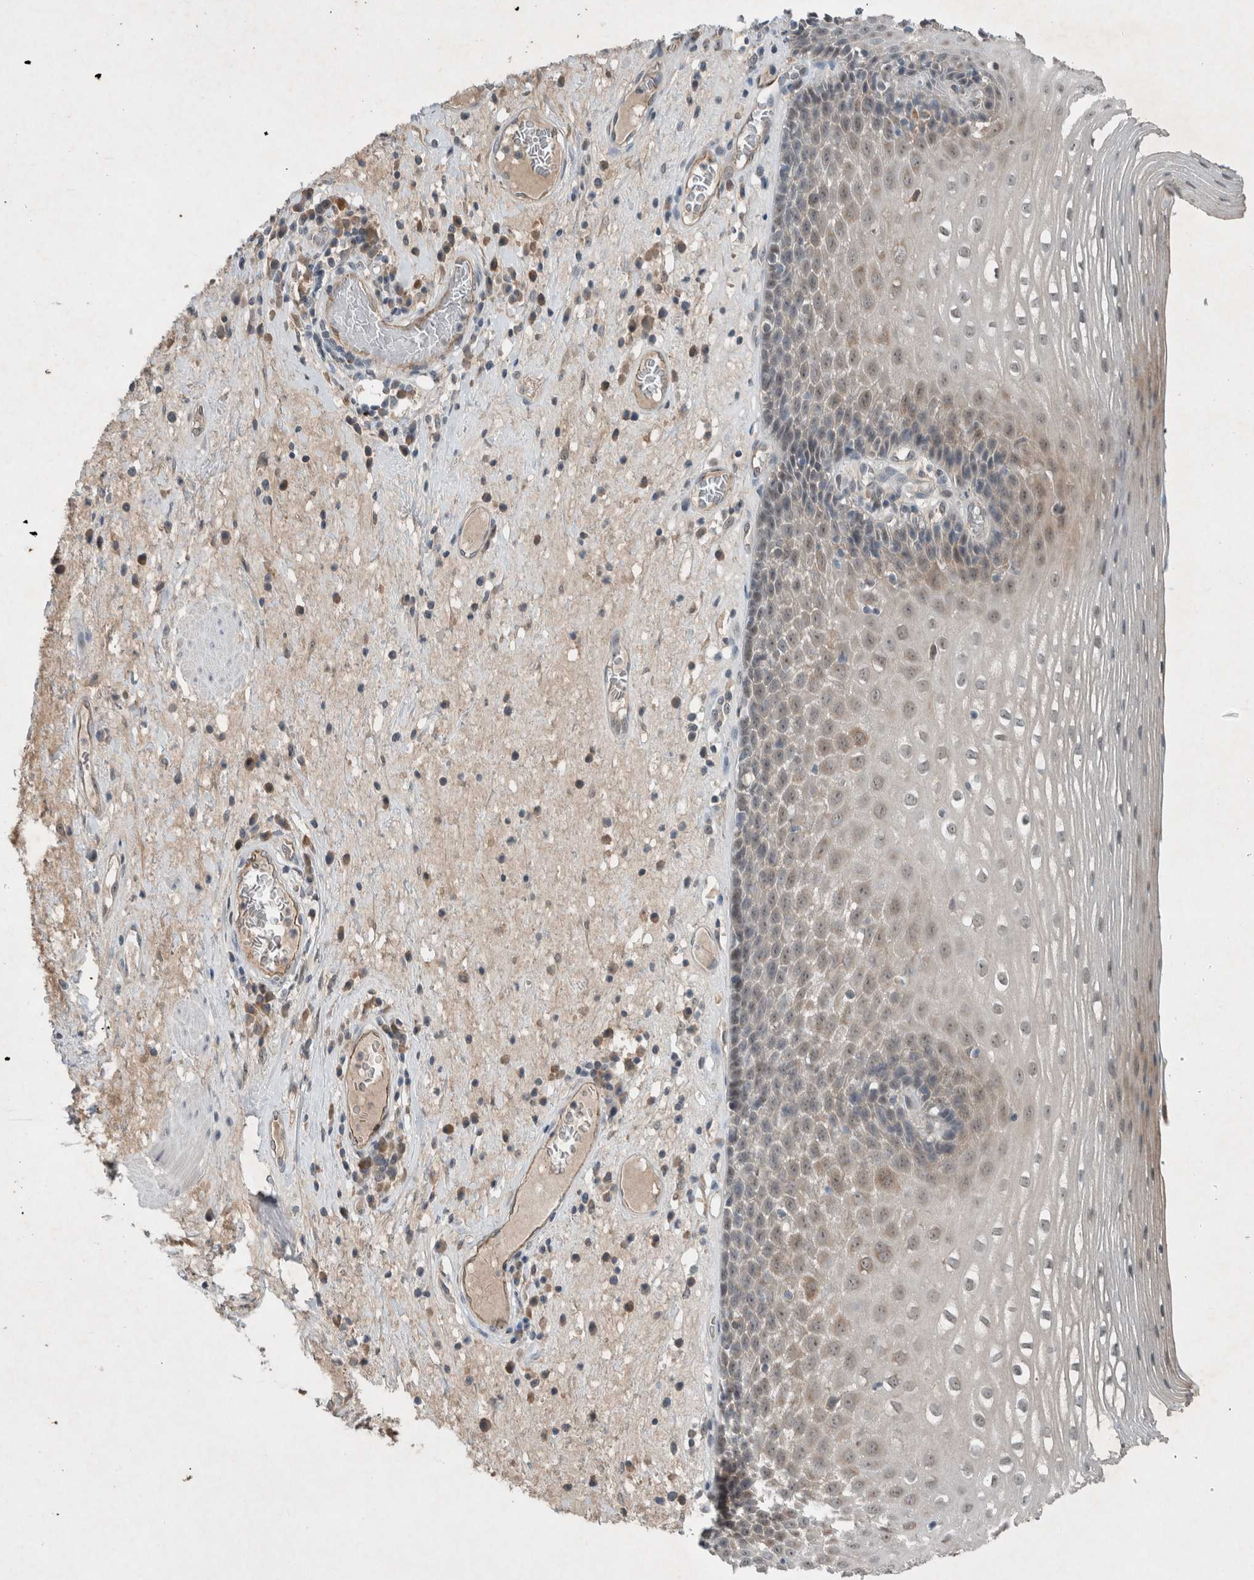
{"staining": {"intensity": "moderate", "quantity": "25%-75%", "location": "cytoplasmic/membranous"}, "tissue": "esophagus", "cell_type": "Squamous epithelial cells", "image_type": "normal", "snomed": [{"axis": "morphology", "description": "Normal tissue, NOS"}, {"axis": "morphology", "description": "Adenocarcinoma, NOS"}, {"axis": "topography", "description": "Esophagus"}], "caption": "Immunohistochemistry (IHC) photomicrograph of normal esophagus stained for a protein (brown), which shows medium levels of moderate cytoplasmic/membranous positivity in approximately 25%-75% of squamous epithelial cells.", "gene": "ENSG00000285245", "patient": {"sex": "male", "age": 62}}